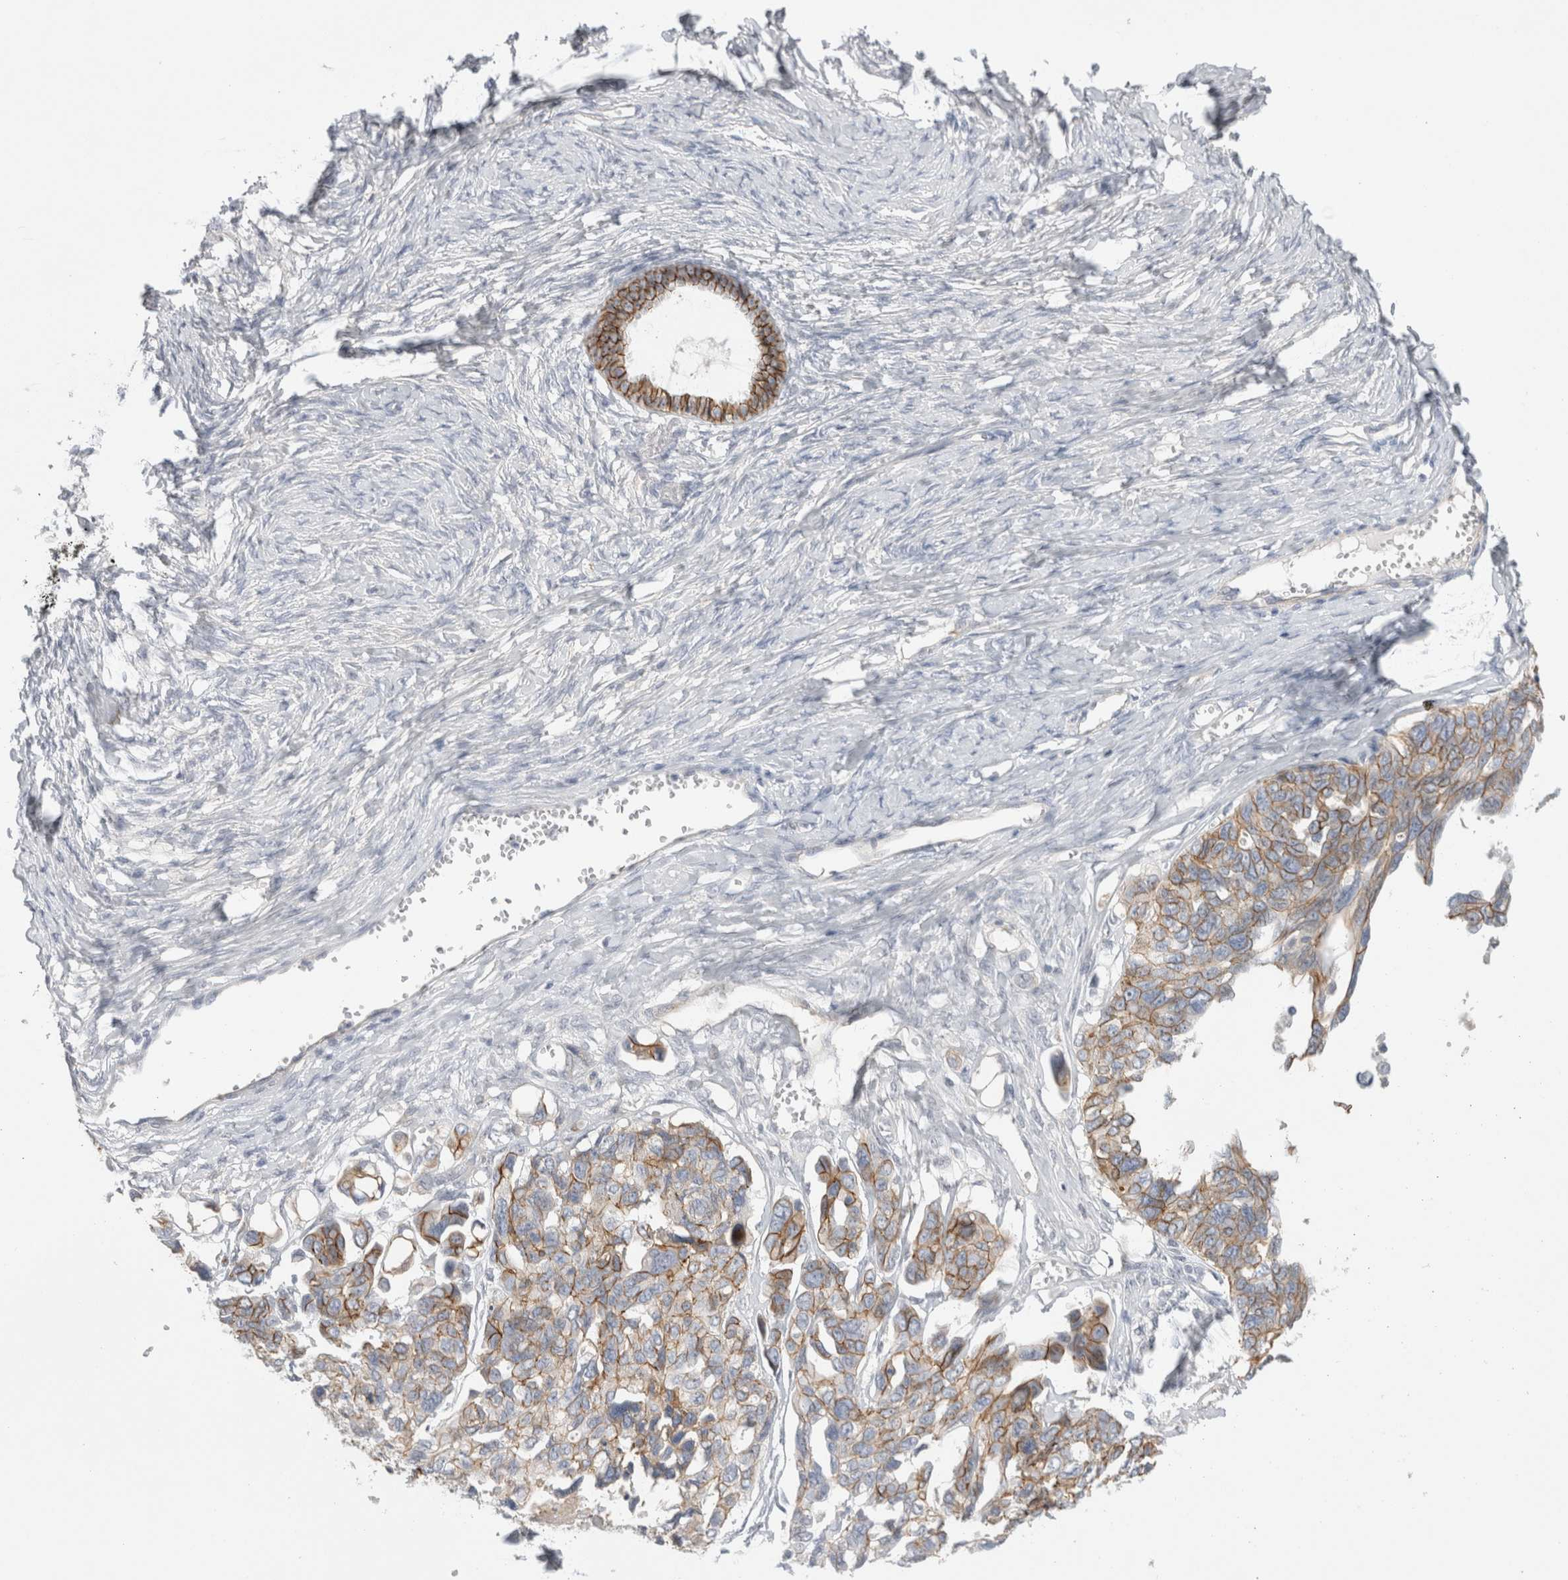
{"staining": {"intensity": "moderate", "quantity": ">75%", "location": "cytoplasmic/membranous"}, "tissue": "ovarian cancer", "cell_type": "Tumor cells", "image_type": "cancer", "snomed": [{"axis": "morphology", "description": "Cystadenocarcinoma, serous, NOS"}, {"axis": "topography", "description": "Ovary"}], "caption": "Approximately >75% of tumor cells in human serous cystadenocarcinoma (ovarian) exhibit moderate cytoplasmic/membranous protein staining as visualized by brown immunohistochemical staining.", "gene": "VANGL1", "patient": {"sex": "female", "age": 79}}